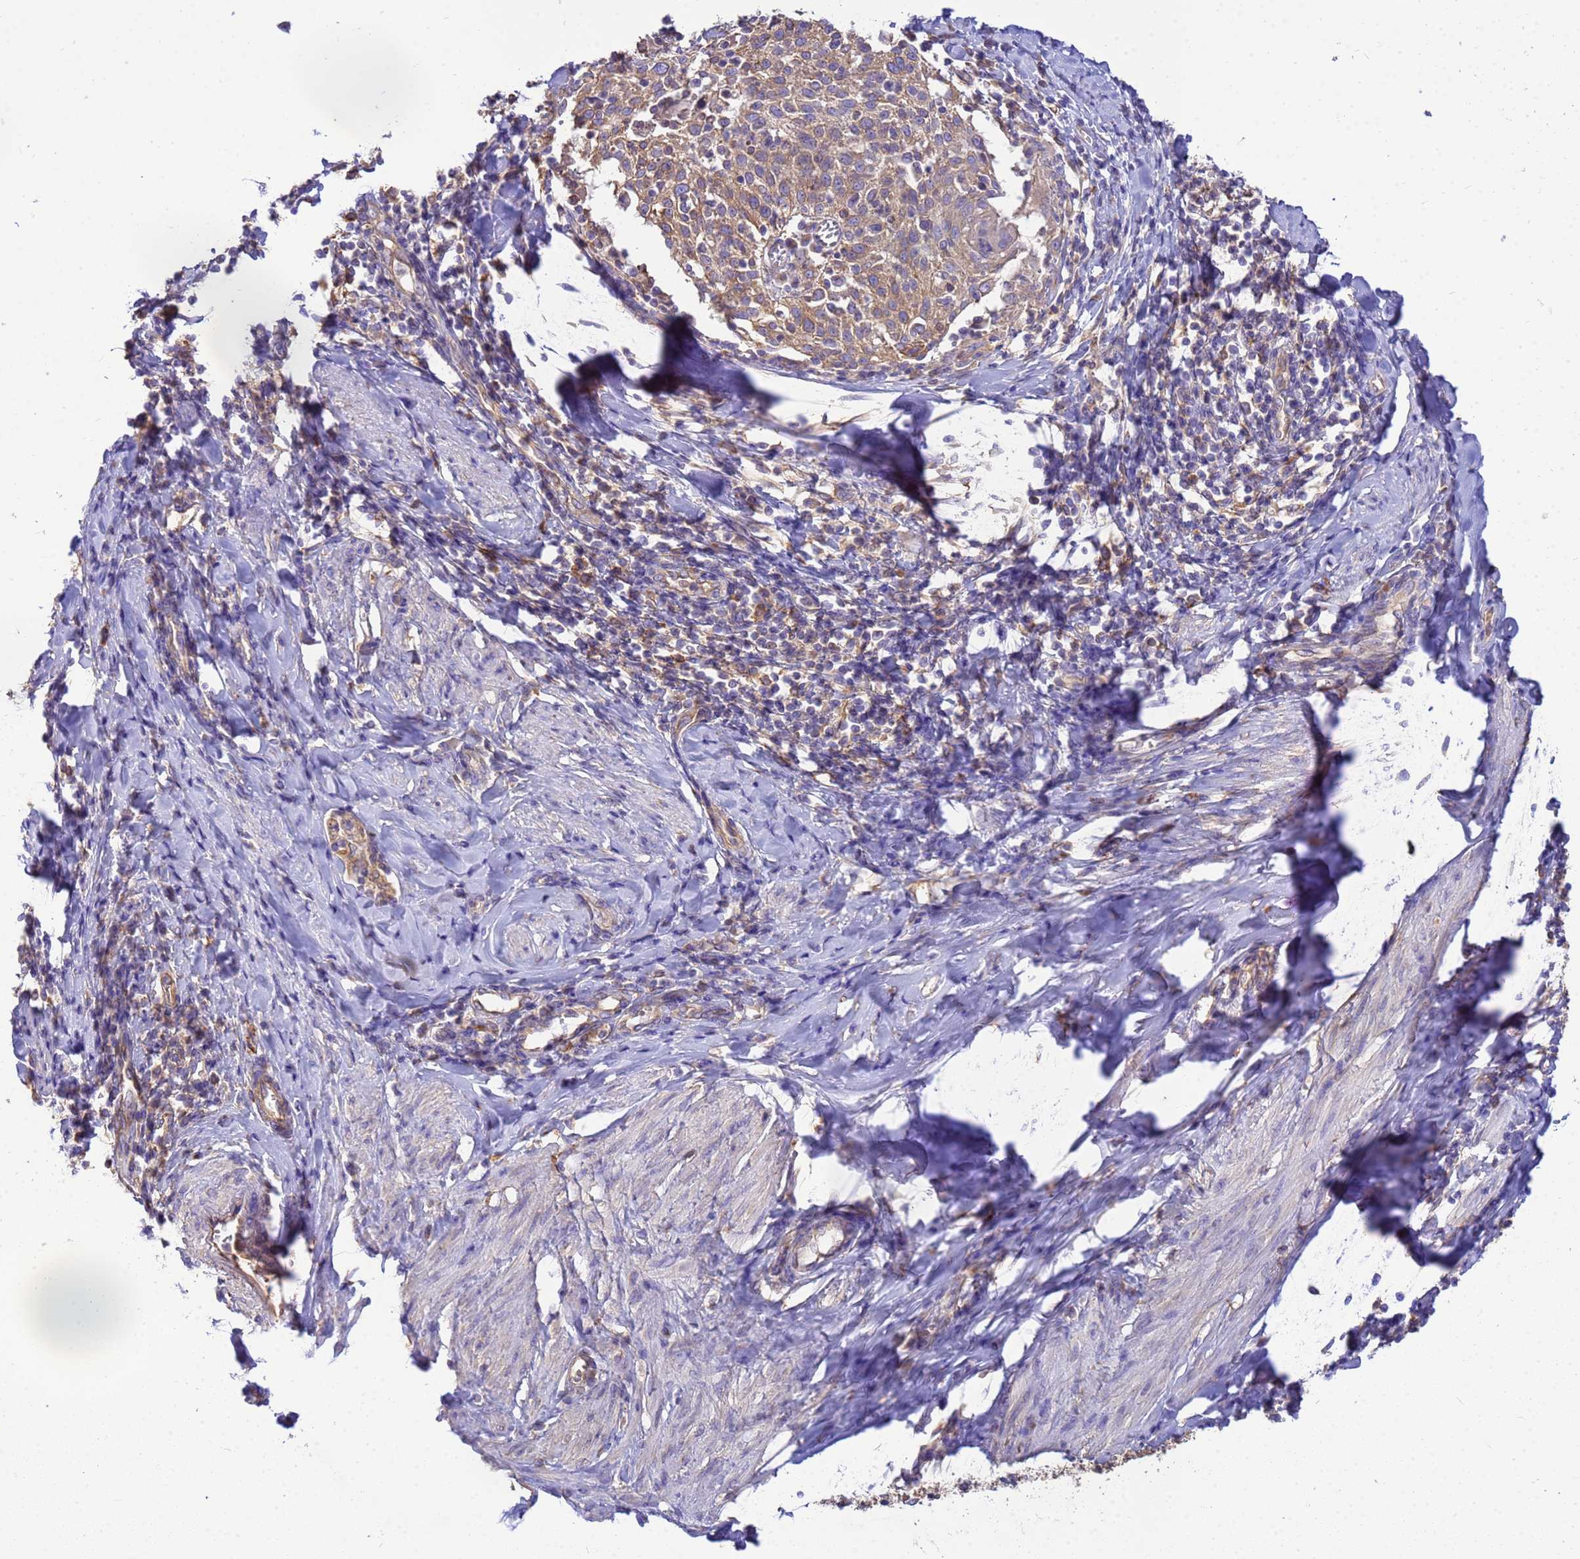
{"staining": {"intensity": "weak", "quantity": ">75%", "location": "cytoplasmic/membranous"}, "tissue": "cervical cancer", "cell_type": "Tumor cells", "image_type": "cancer", "snomed": [{"axis": "morphology", "description": "Squamous cell carcinoma, NOS"}, {"axis": "topography", "description": "Cervix"}], "caption": "Immunohistochemical staining of human cervical cancer demonstrates low levels of weak cytoplasmic/membranous staining in about >75% of tumor cells.", "gene": "TUBB1", "patient": {"sex": "female", "age": 52}}